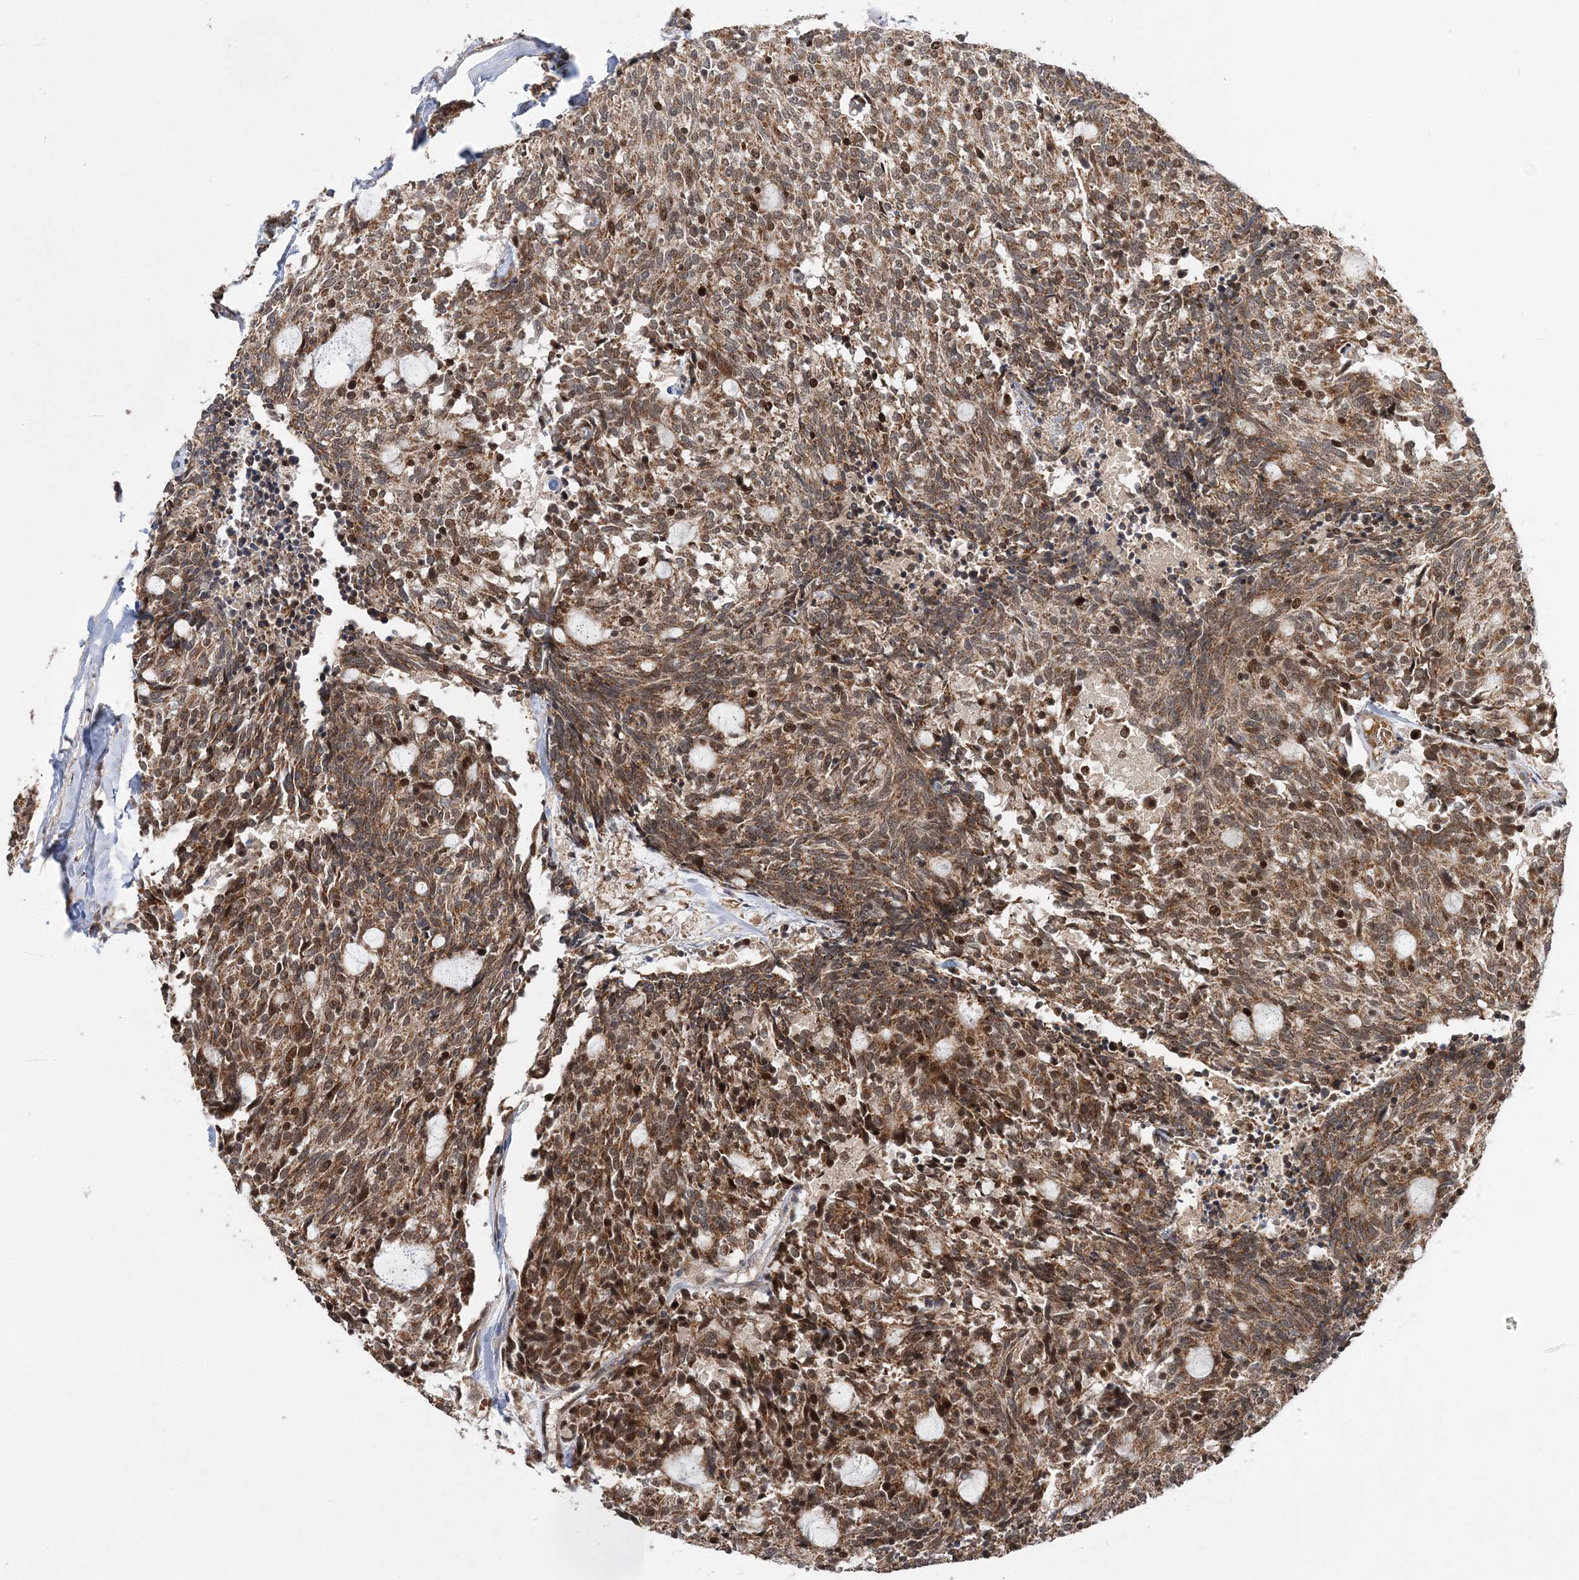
{"staining": {"intensity": "moderate", "quantity": ">75%", "location": "cytoplasmic/membranous,nuclear"}, "tissue": "carcinoid", "cell_type": "Tumor cells", "image_type": "cancer", "snomed": [{"axis": "morphology", "description": "Carcinoid, malignant, NOS"}, {"axis": "topography", "description": "Pancreas"}], "caption": "Moderate cytoplasmic/membranous and nuclear expression for a protein is seen in about >75% of tumor cells of malignant carcinoid using immunohistochemistry (IHC).", "gene": "KIF4A", "patient": {"sex": "female", "age": 54}}